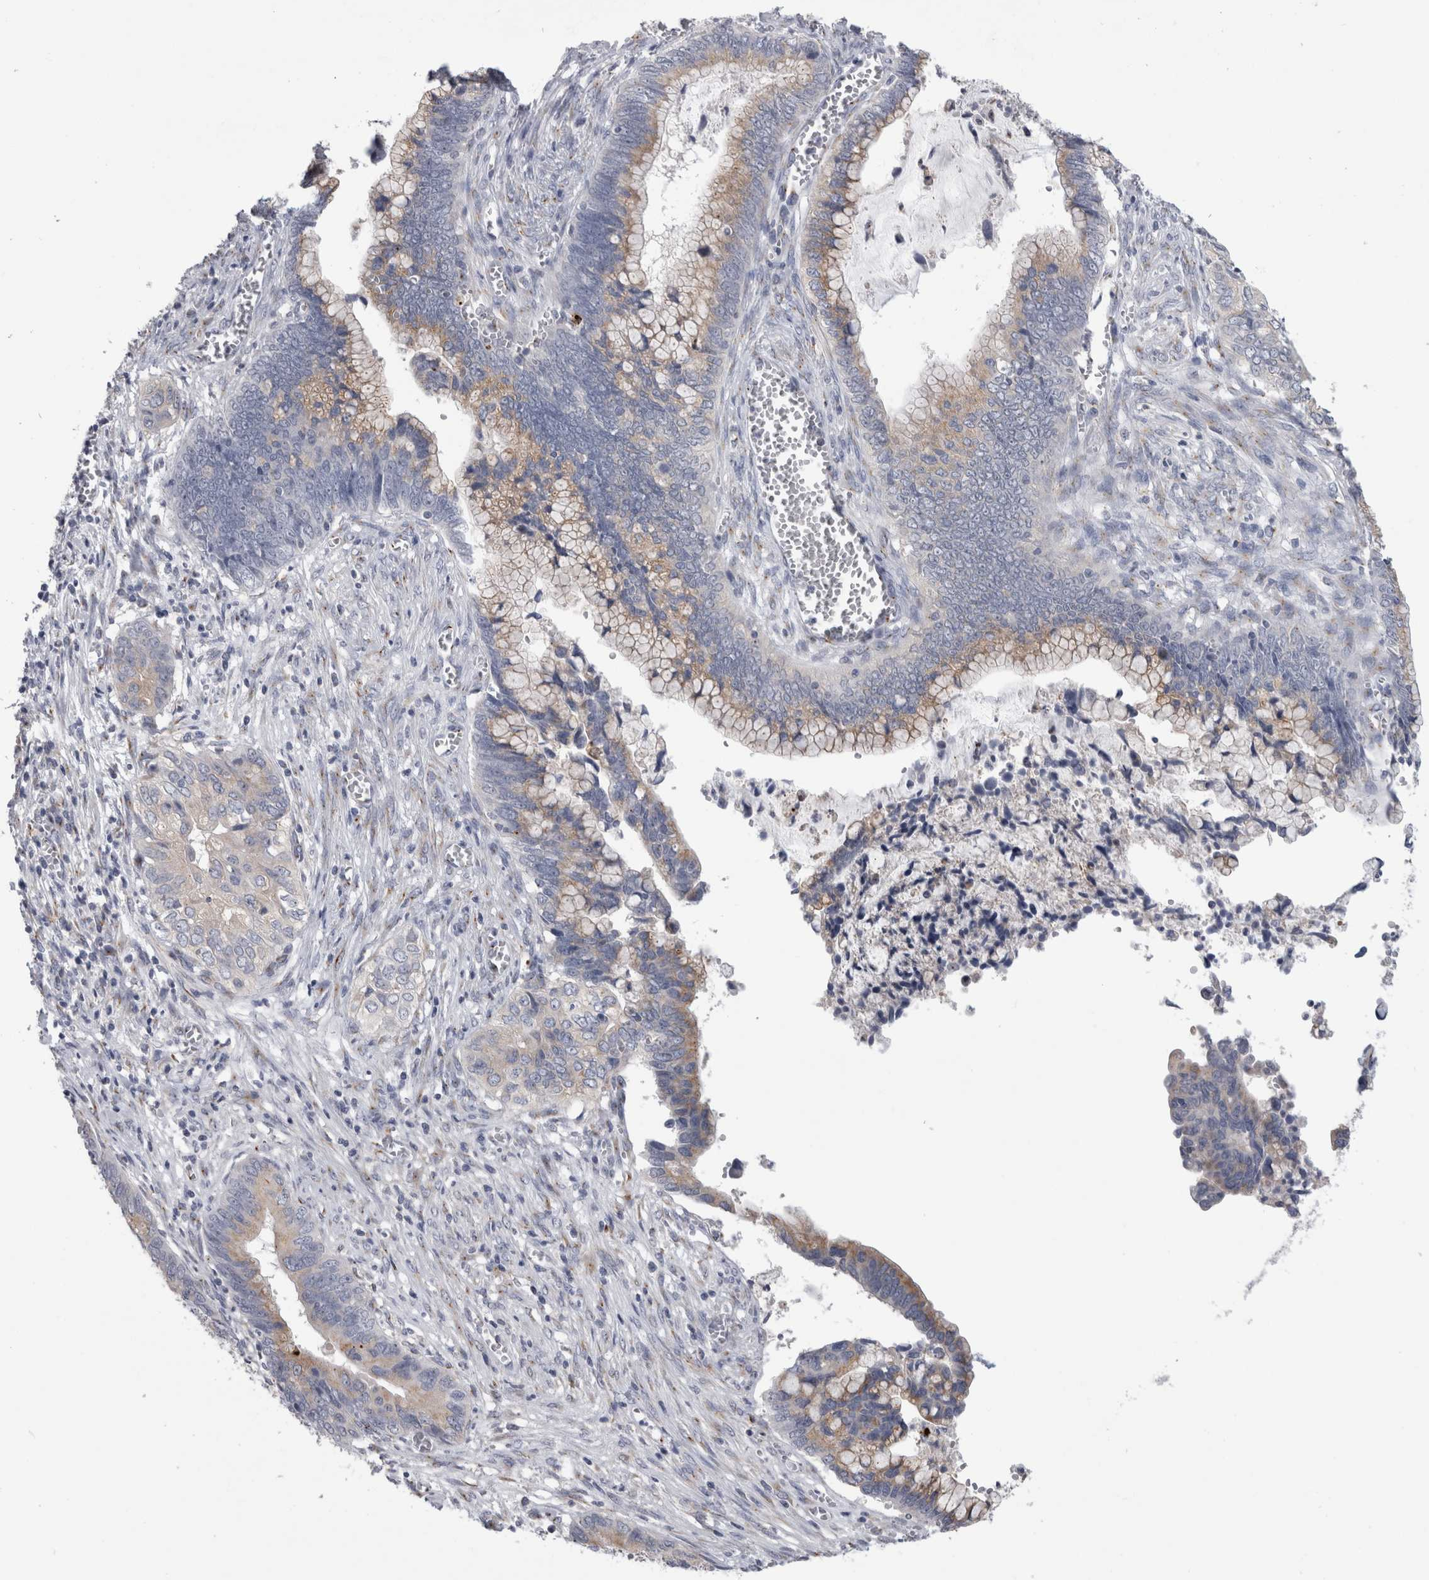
{"staining": {"intensity": "weak", "quantity": "25%-75%", "location": "cytoplasmic/membranous"}, "tissue": "cervical cancer", "cell_type": "Tumor cells", "image_type": "cancer", "snomed": [{"axis": "morphology", "description": "Adenocarcinoma, NOS"}, {"axis": "topography", "description": "Cervix"}], "caption": "The image reveals staining of adenocarcinoma (cervical), revealing weak cytoplasmic/membranous protein positivity (brown color) within tumor cells.", "gene": "AKAP9", "patient": {"sex": "female", "age": 44}}